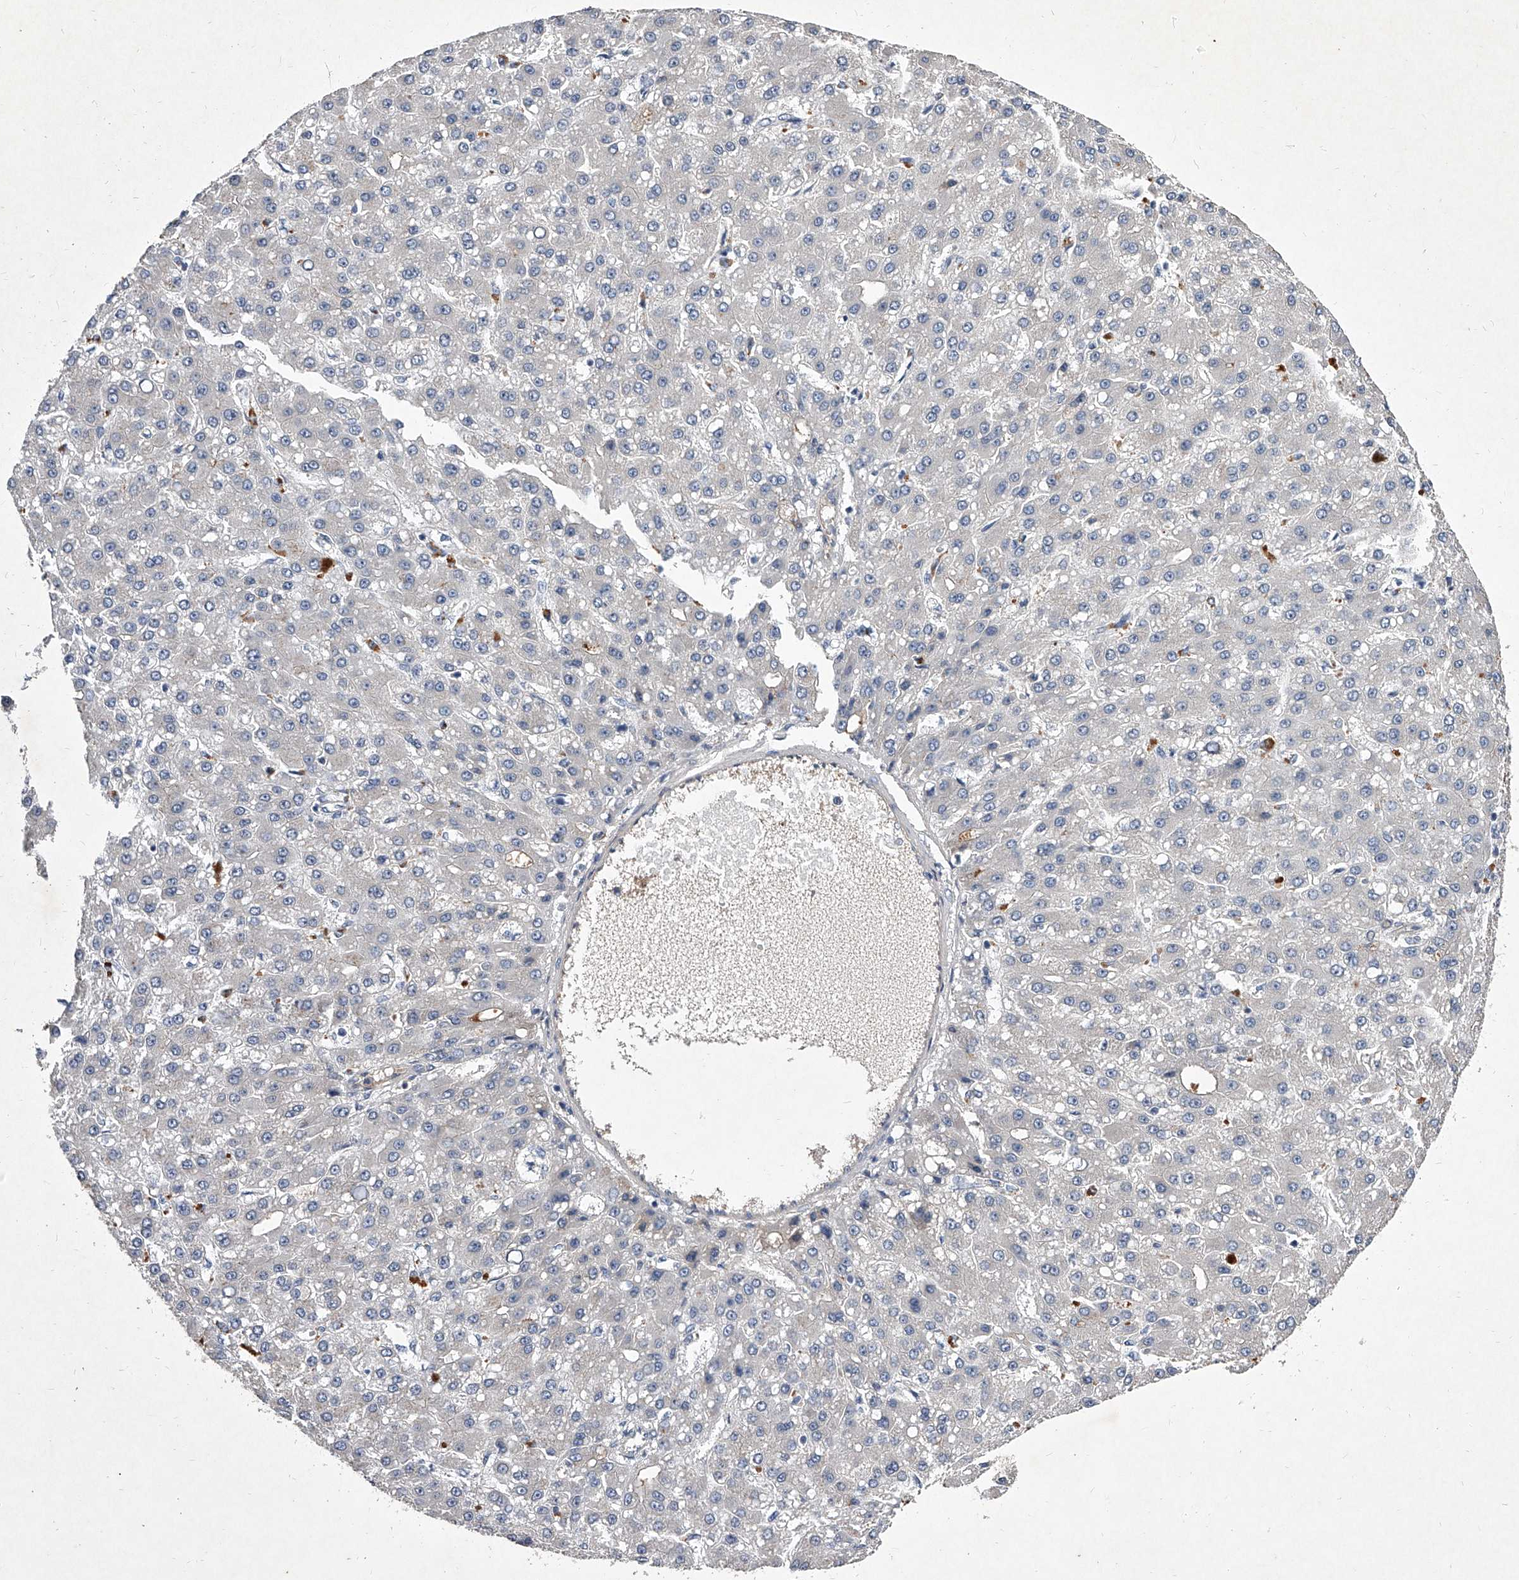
{"staining": {"intensity": "negative", "quantity": "none", "location": "none"}, "tissue": "liver cancer", "cell_type": "Tumor cells", "image_type": "cancer", "snomed": [{"axis": "morphology", "description": "Carcinoma, Hepatocellular, NOS"}, {"axis": "topography", "description": "Liver"}], "caption": "Protein analysis of liver cancer (hepatocellular carcinoma) shows no significant positivity in tumor cells.", "gene": "C5", "patient": {"sex": "male", "age": 67}}